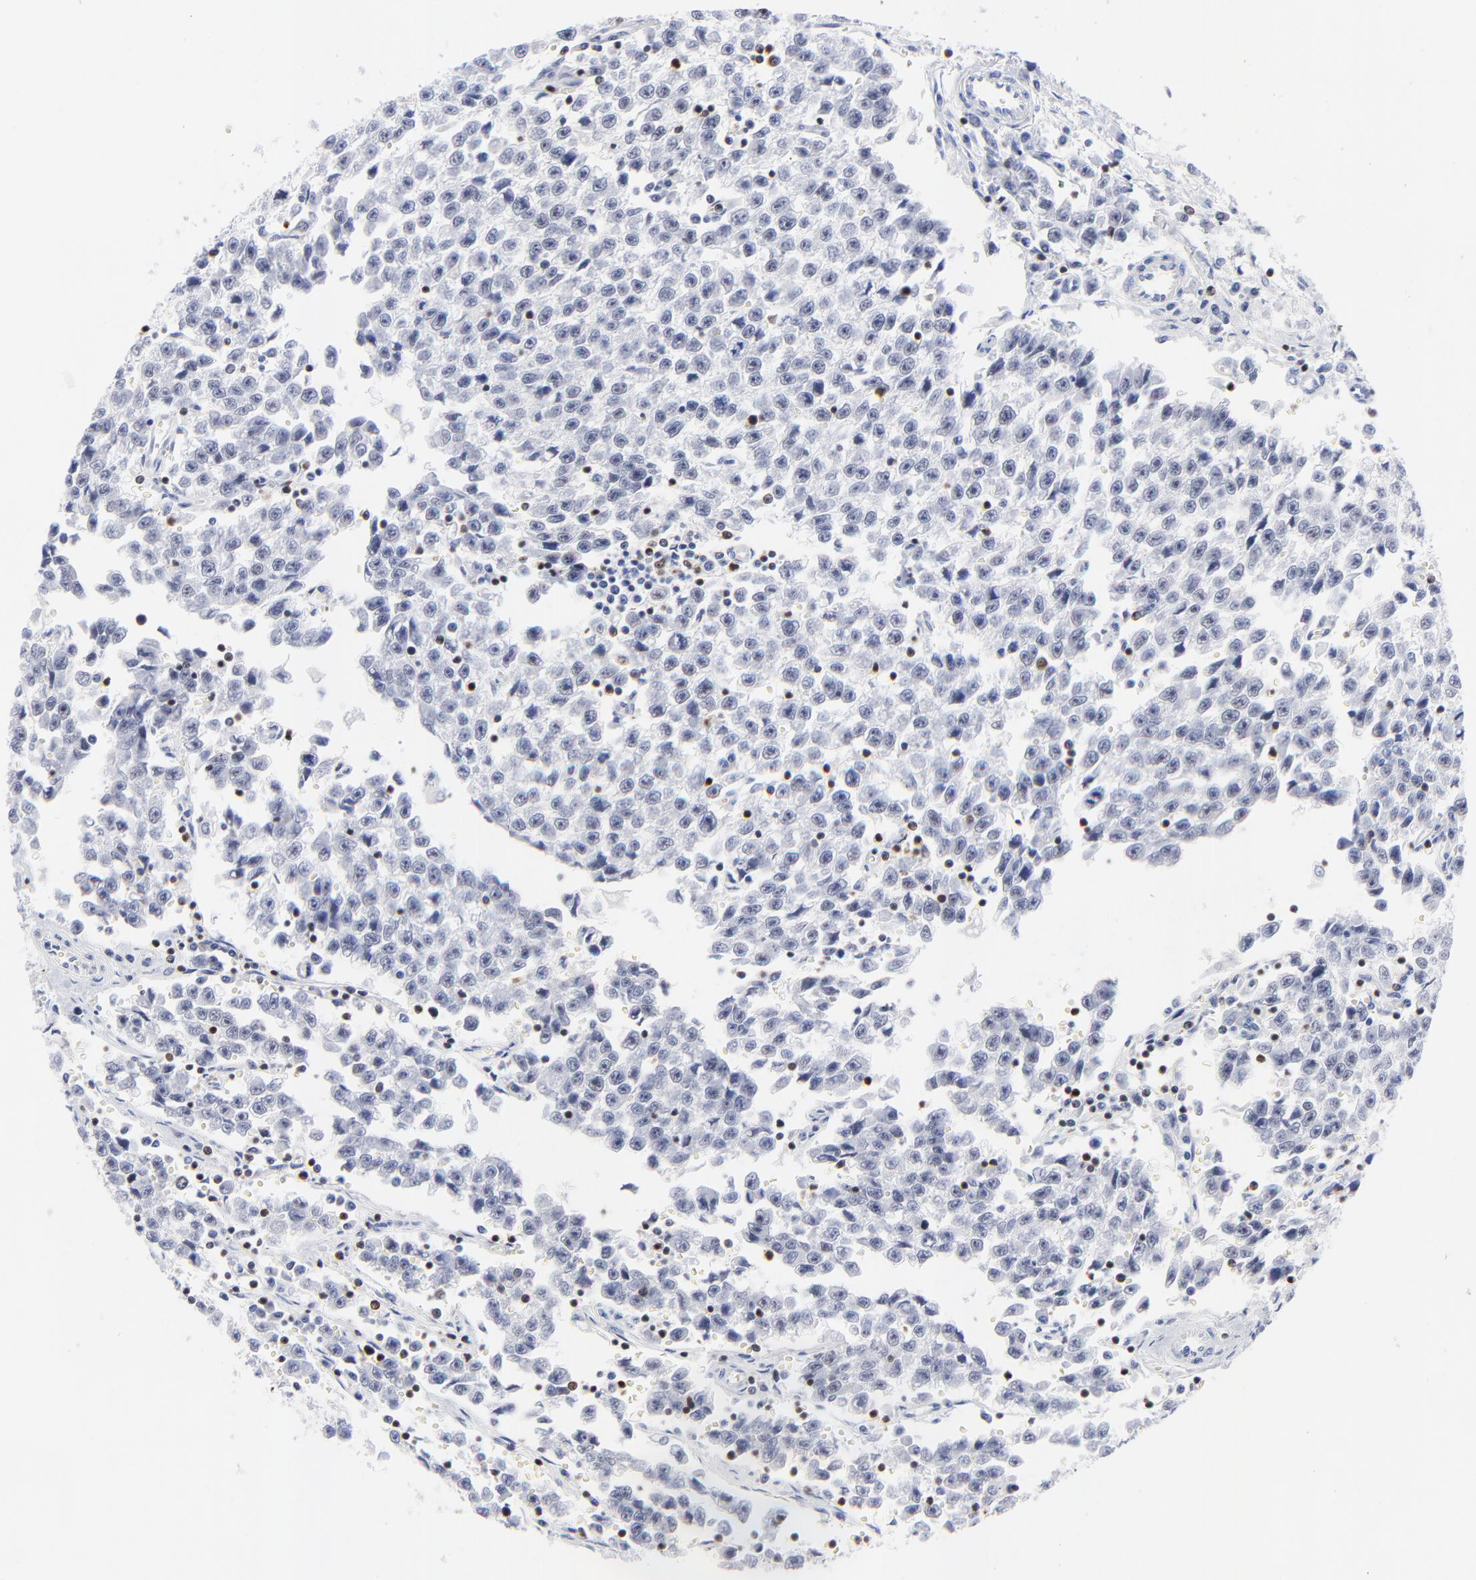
{"staining": {"intensity": "negative", "quantity": "none", "location": "none"}, "tissue": "testis cancer", "cell_type": "Tumor cells", "image_type": "cancer", "snomed": [{"axis": "morphology", "description": "Seminoma, NOS"}, {"axis": "topography", "description": "Testis"}], "caption": "The photomicrograph reveals no staining of tumor cells in seminoma (testis). (Immunohistochemistry, brightfield microscopy, high magnification).", "gene": "ZAP70", "patient": {"sex": "male", "age": 35}}